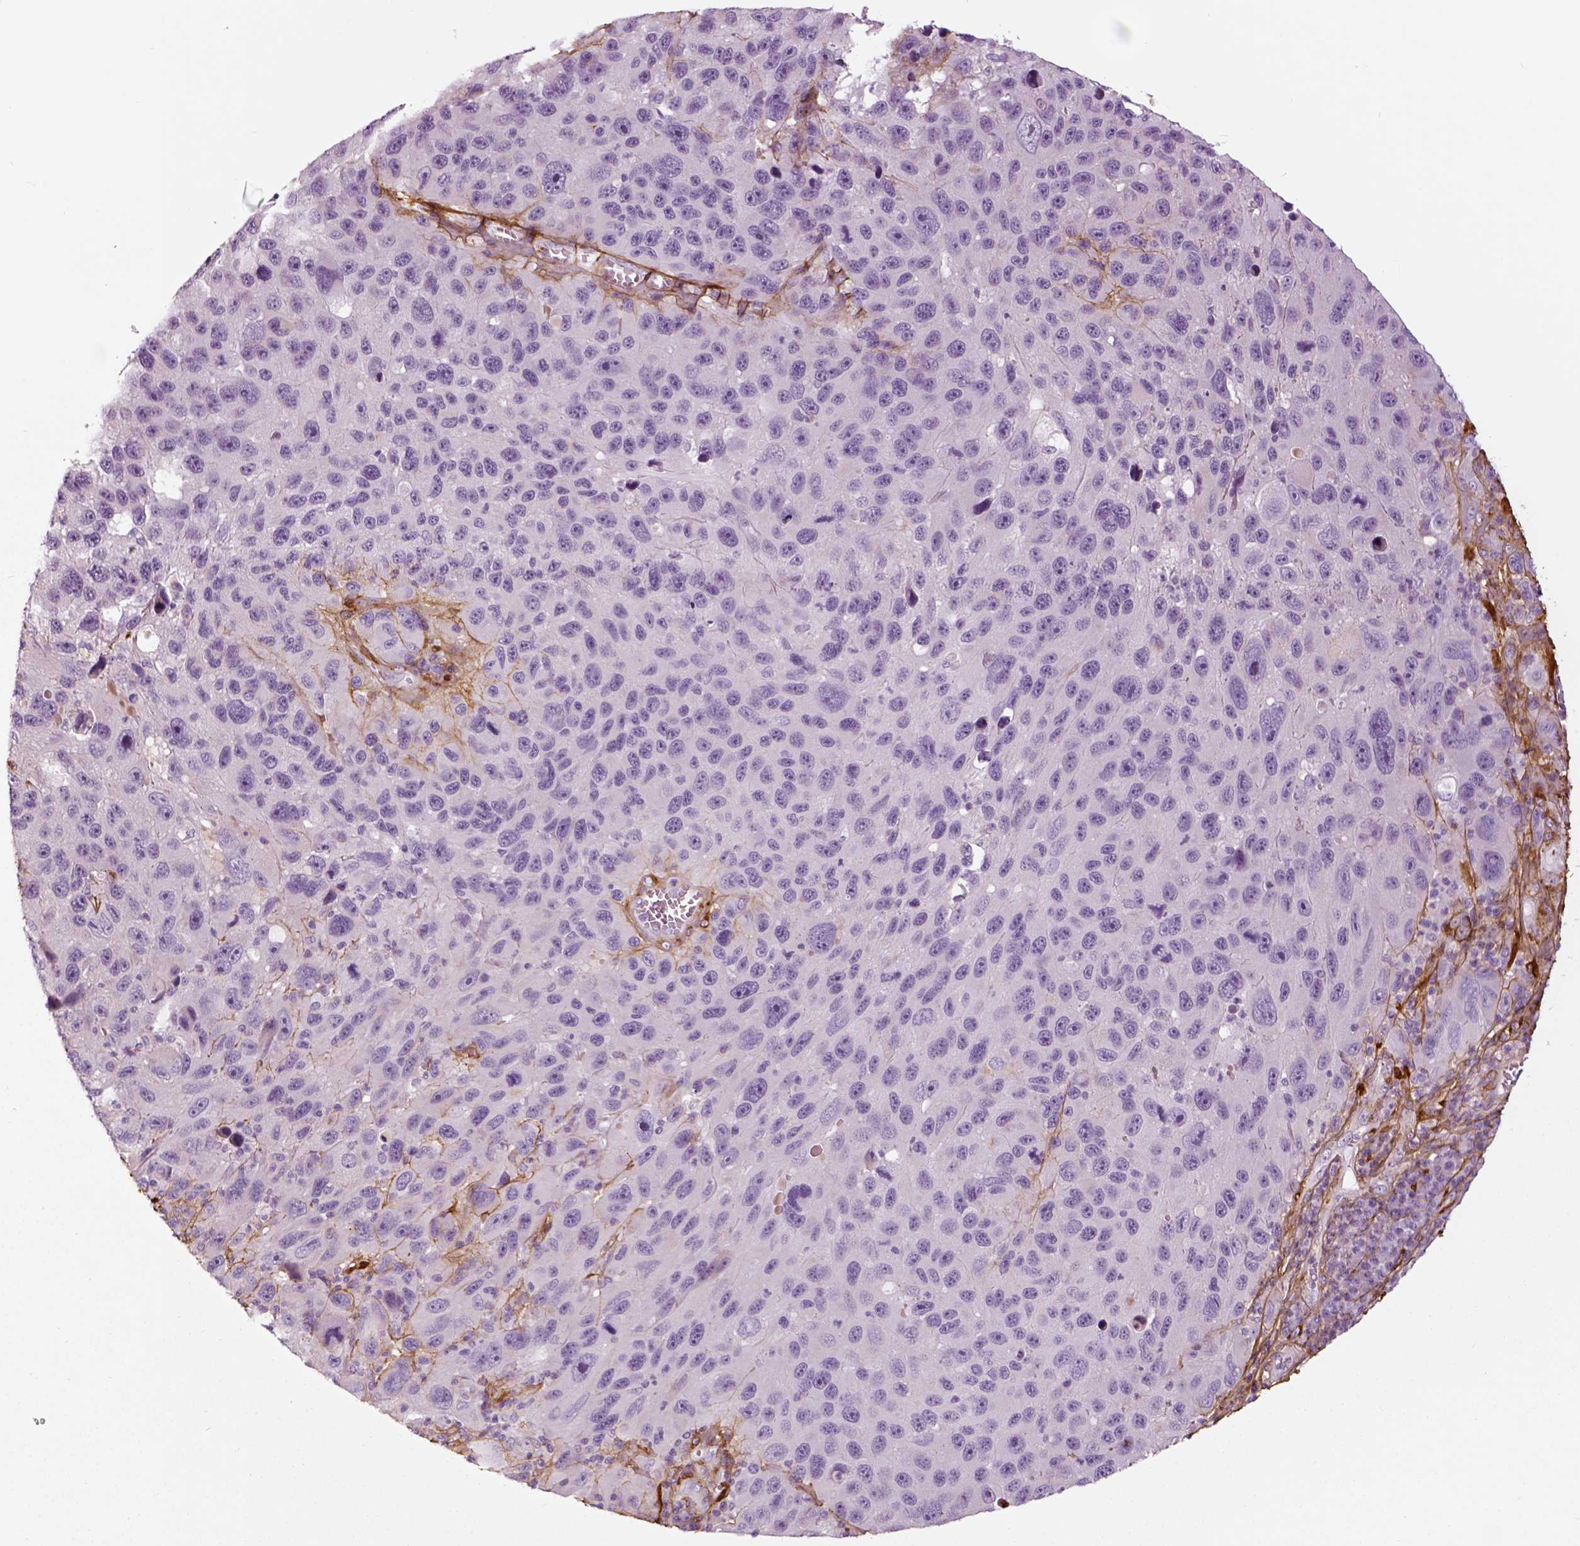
{"staining": {"intensity": "negative", "quantity": "none", "location": "none"}, "tissue": "melanoma", "cell_type": "Tumor cells", "image_type": "cancer", "snomed": [{"axis": "morphology", "description": "Malignant melanoma, NOS"}, {"axis": "topography", "description": "Skin"}], "caption": "Histopathology image shows no protein staining in tumor cells of malignant melanoma tissue.", "gene": "COL6A2", "patient": {"sex": "male", "age": 53}}